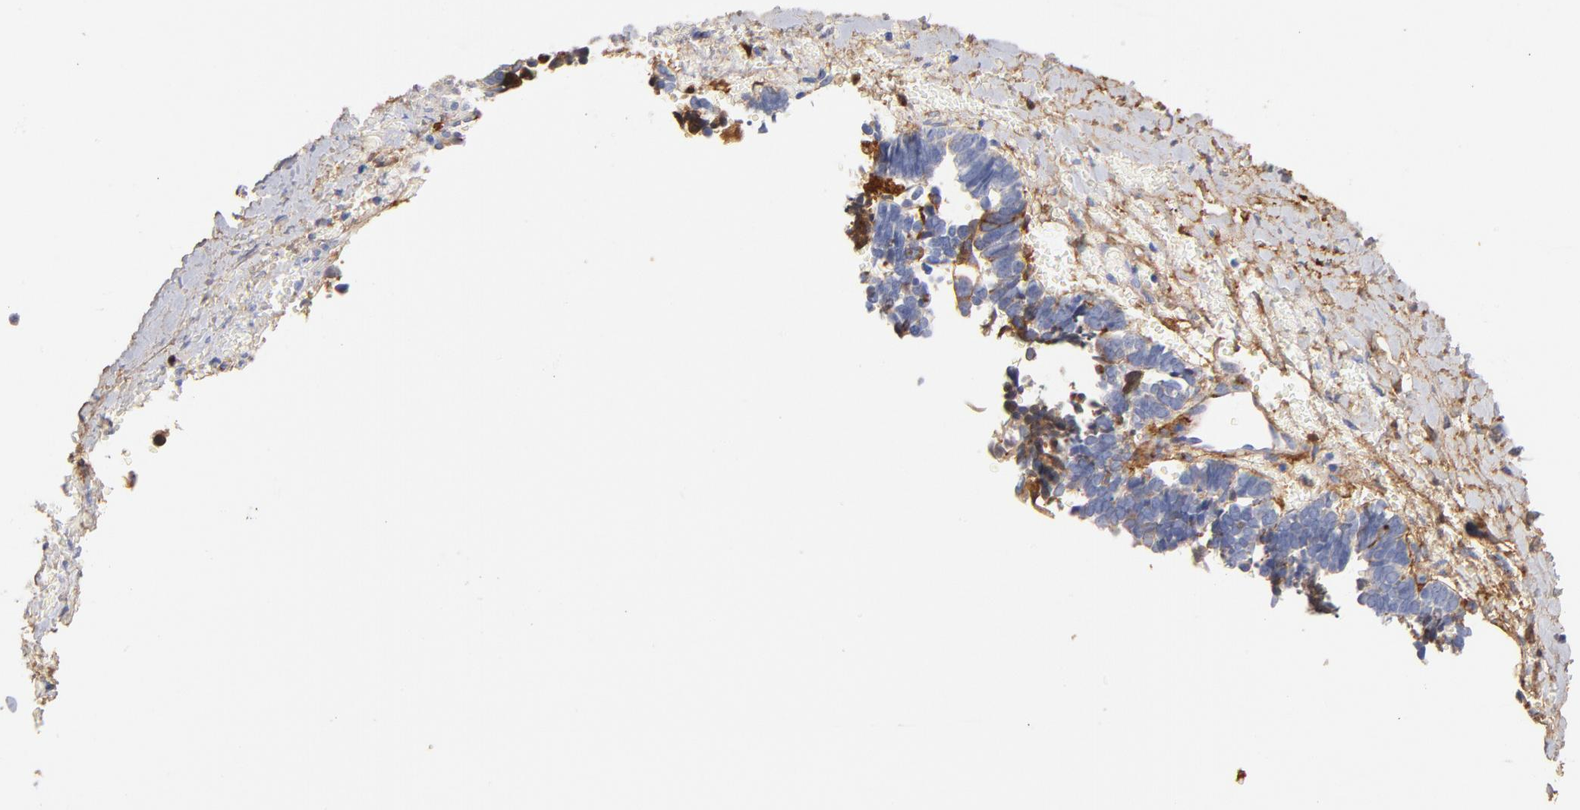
{"staining": {"intensity": "negative", "quantity": "none", "location": "none"}, "tissue": "ovarian cancer", "cell_type": "Tumor cells", "image_type": "cancer", "snomed": [{"axis": "morphology", "description": "Cystadenocarcinoma, serous, NOS"}, {"axis": "topography", "description": "Ovary"}], "caption": "Serous cystadenocarcinoma (ovarian) was stained to show a protein in brown. There is no significant staining in tumor cells.", "gene": "C3", "patient": {"sex": "female", "age": 77}}